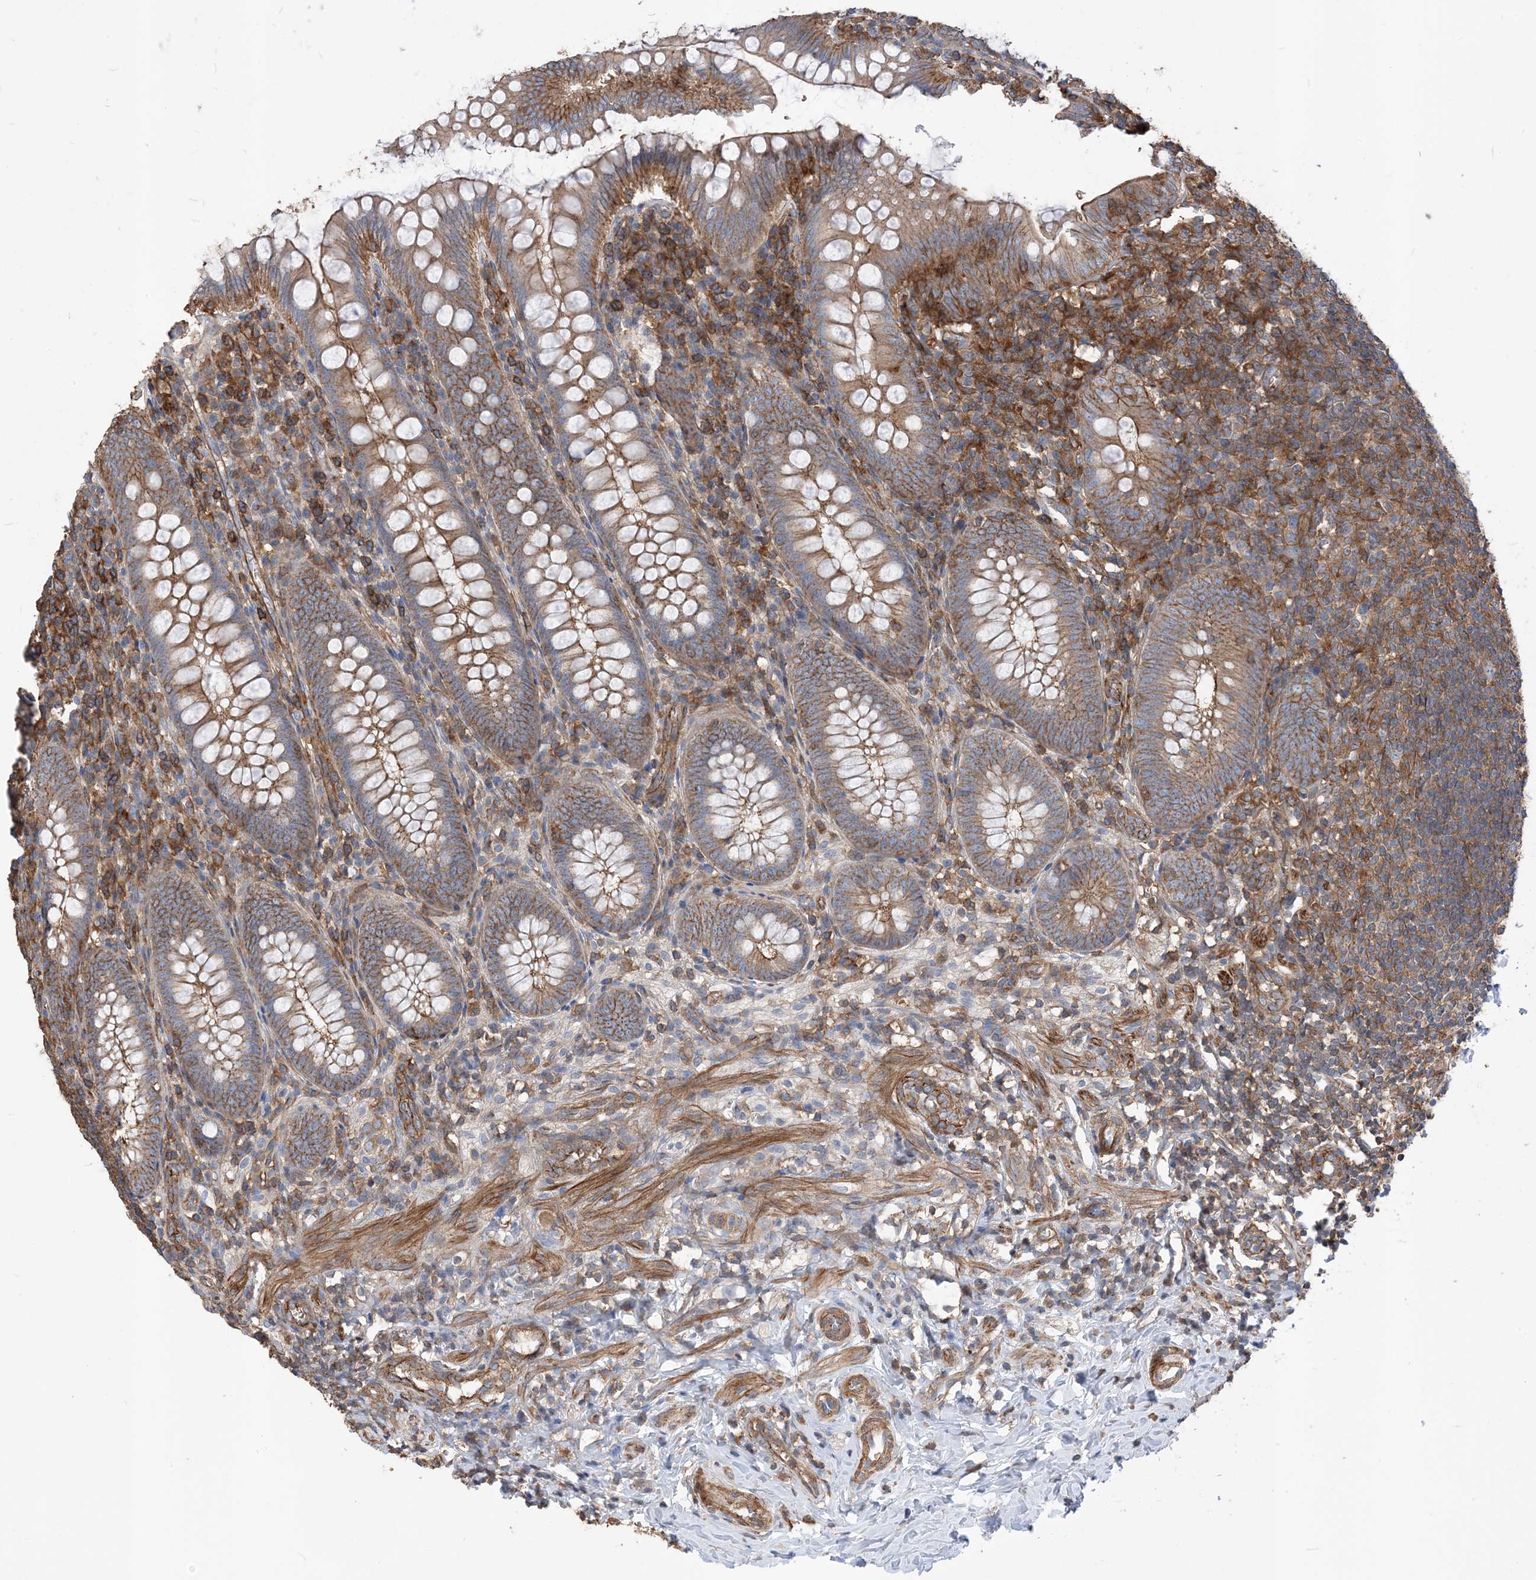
{"staining": {"intensity": "moderate", "quantity": ">75%", "location": "cytoplasmic/membranous"}, "tissue": "appendix", "cell_type": "Glandular cells", "image_type": "normal", "snomed": [{"axis": "morphology", "description": "Normal tissue, NOS"}, {"axis": "topography", "description": "Appendix"}], "caption": "An image of human appendix stained for a protein demonstrates moderate cytoplasmic/membranous brown staining in glandular cells.", "gene": "PARVG", "patient": {"sex": "male", "age": 14}}